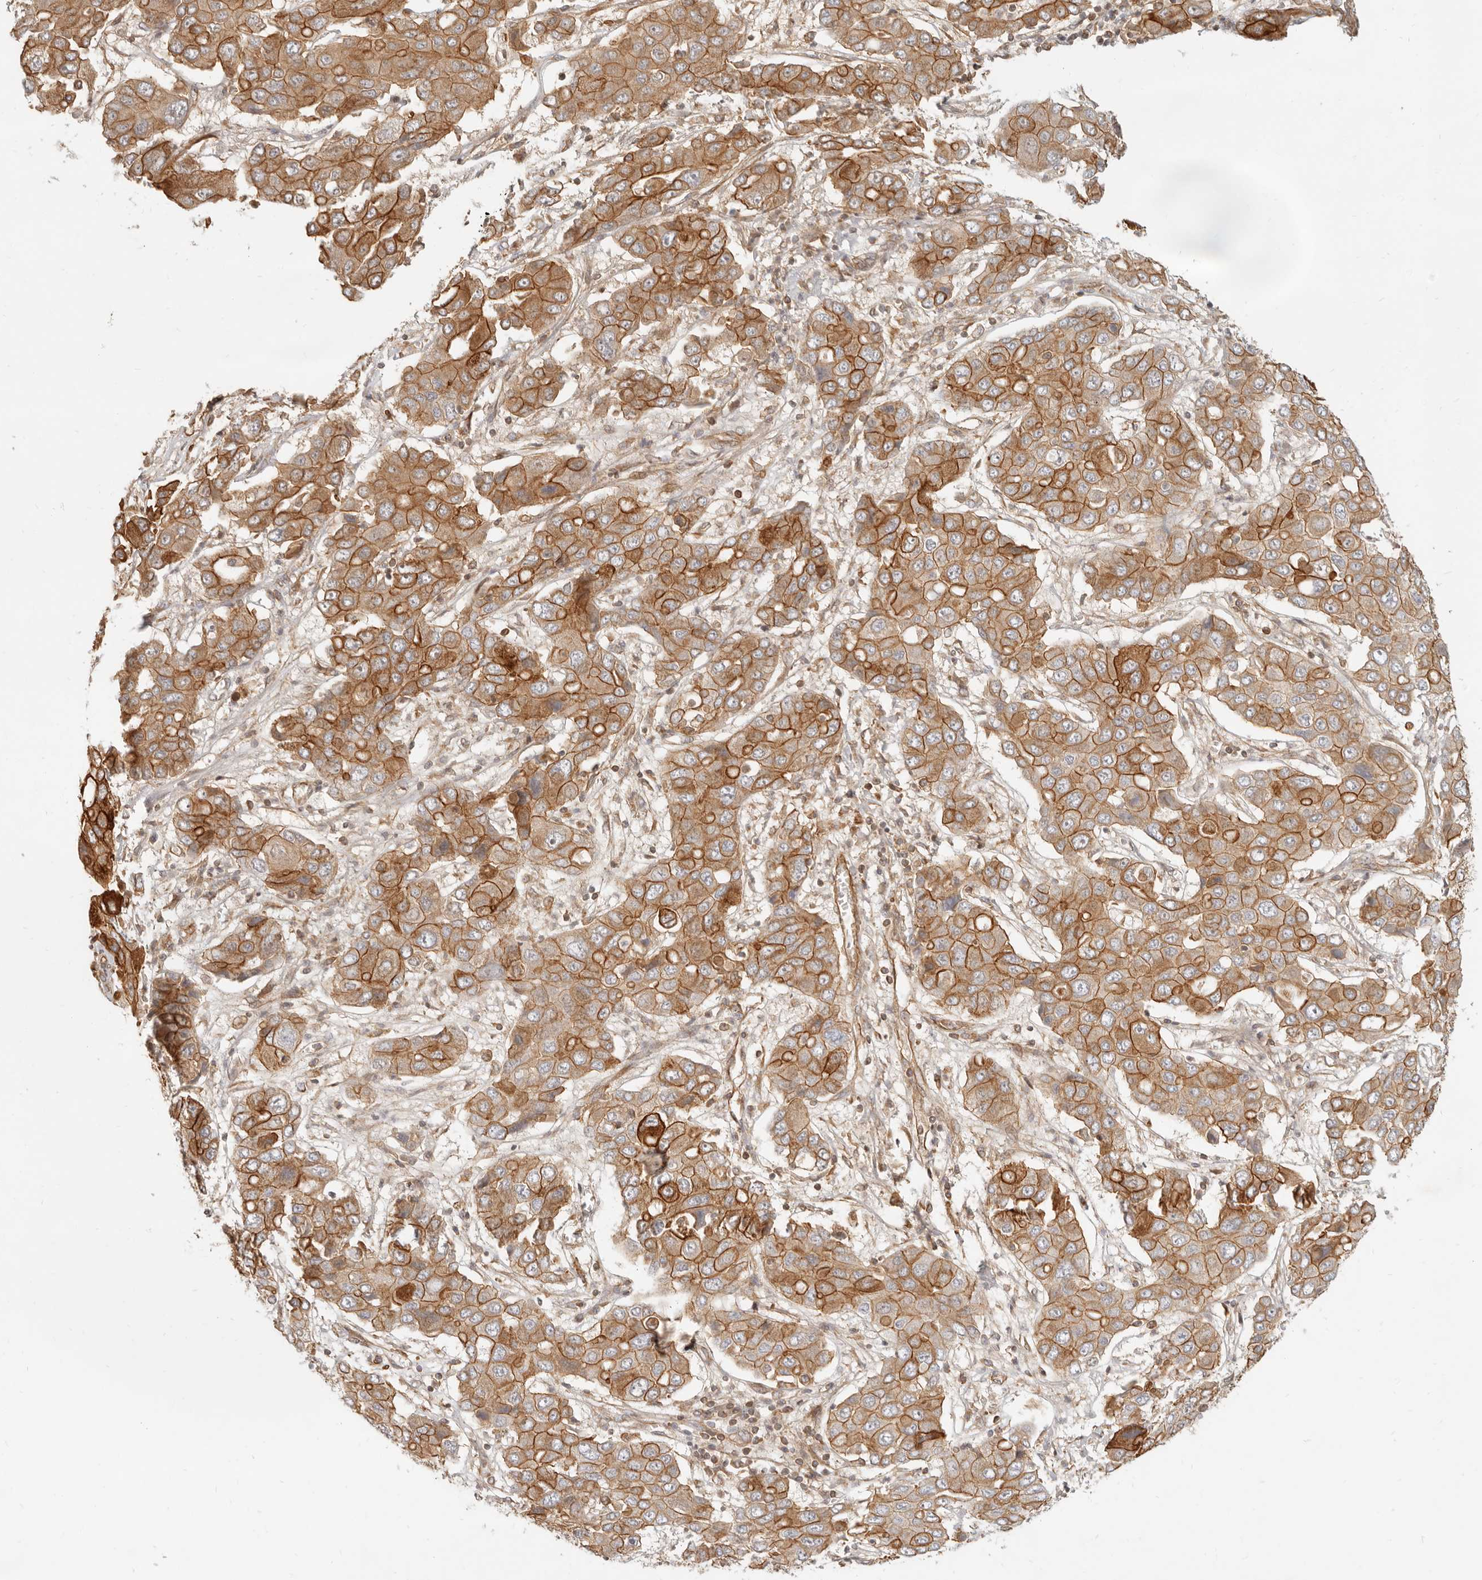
{"staining": {"intensity": "strong", "quantity": ">75%", "location": "cytoplasmic/membranous"}, "tissue": "liver cancer", "cell_type": "Tumor cells", "image_type": "cancer", "snomed": [{"axis": "morphology", "description": "Cholangiocarcinoma"}, {"axis": "topography", "description": "Liver"}], "caption": "Protein expression analysis of liver cancer exhibits strong cytoplasmic/membranous staining in about >75% of tumor cells.", "gene": "UFSP1", "patient": {"sex": "male", "age": 67}}